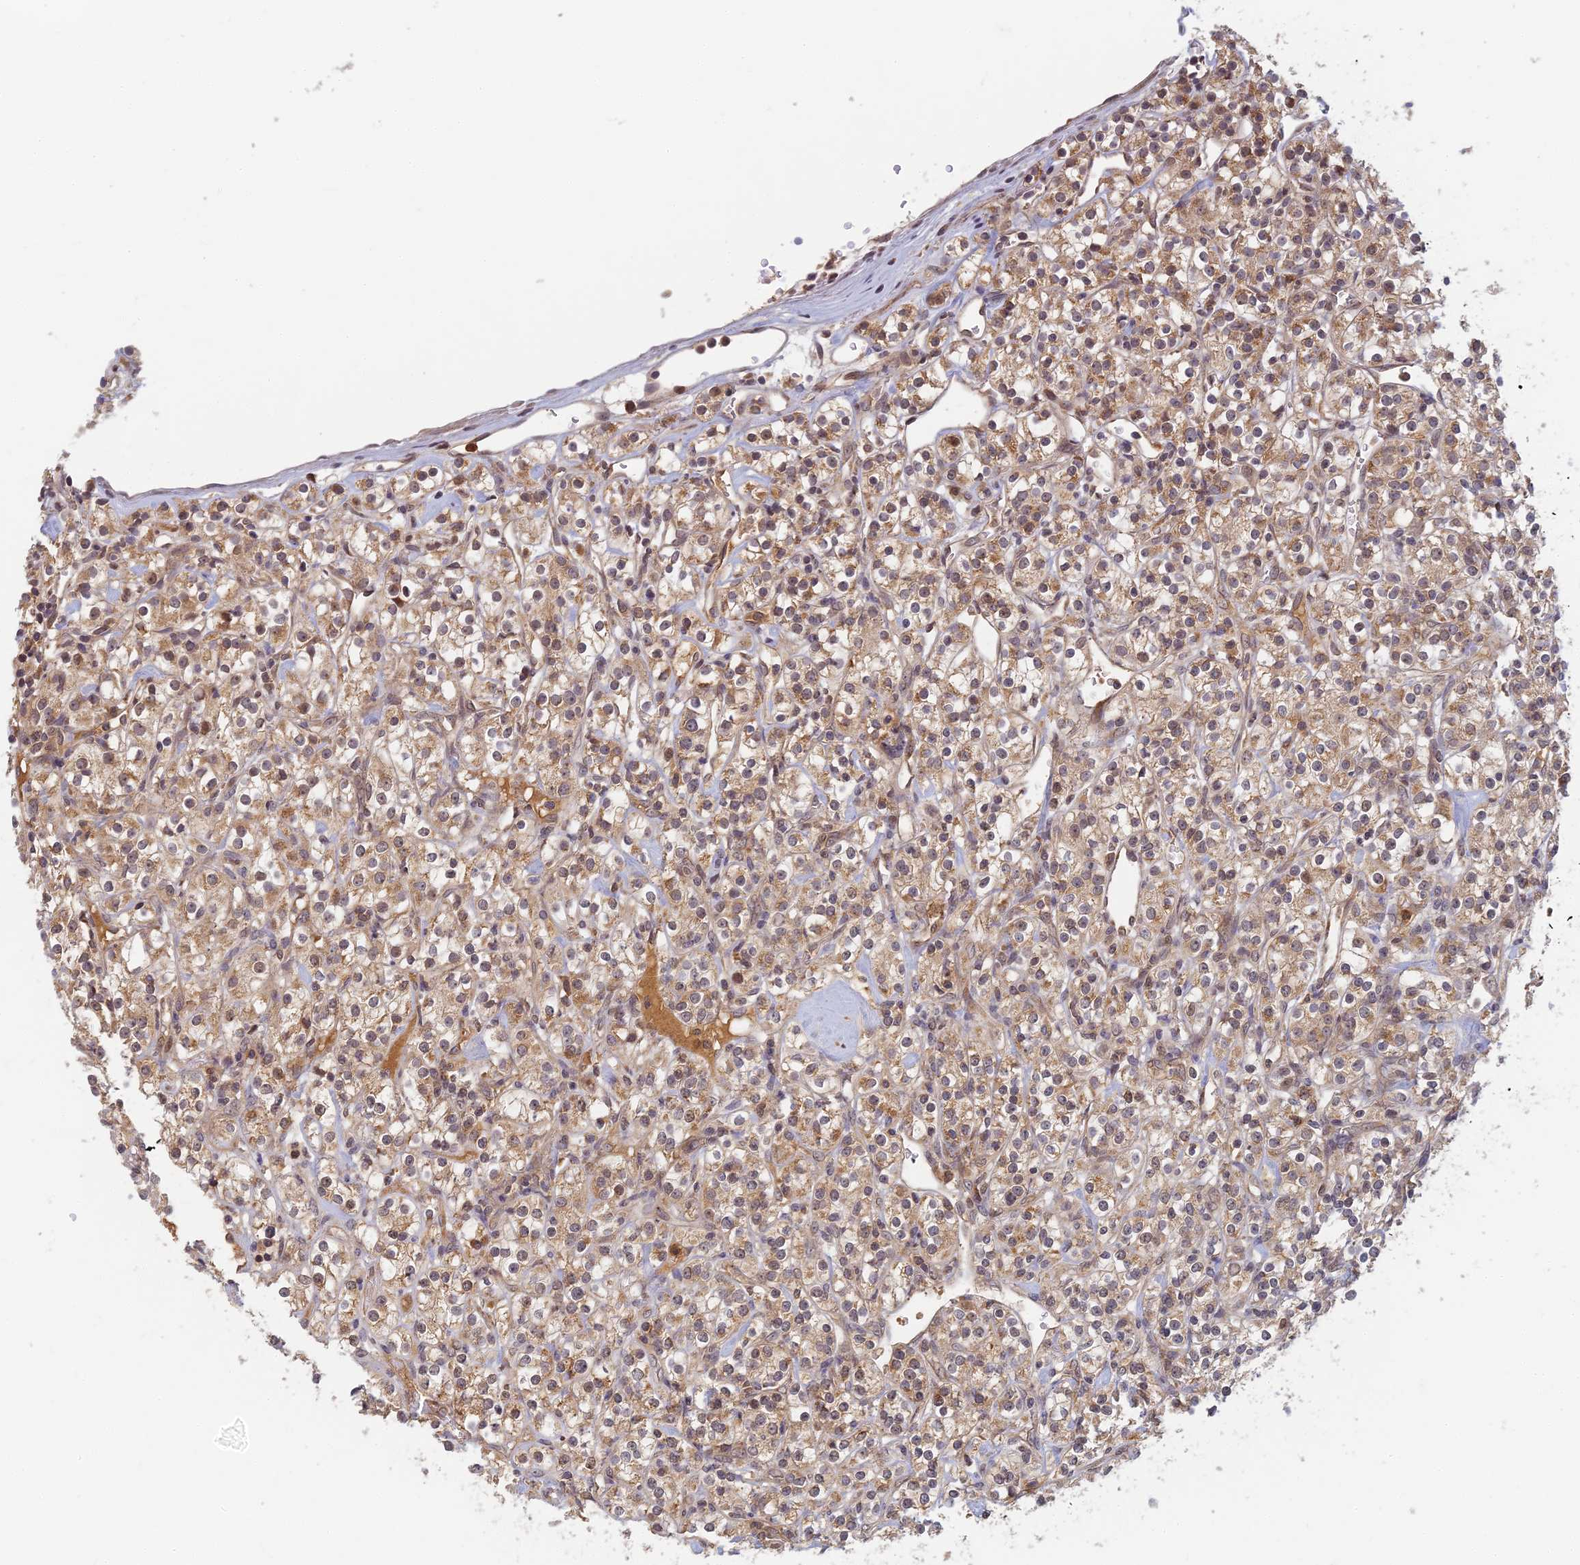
{"staining": {"intensity": "moderate", "quantity": ">75%", "location": "cytoplasmic/membranous"}, "tissue": "renal cancer", "cell_type": "Tumor cells", "image_type": "cancer", "snomed": [{"axis": "morphology", "description": "Adenocarcinoma, NOS"}, {"axis": "topography", "description": "Kidney"}], "caption": "Adenocarcinoma (renal) stained with a protein marker exhibits moderate staining in tumor cells.", "gene": "RGL3", "patient": {"sex": "male", "age": 77}}